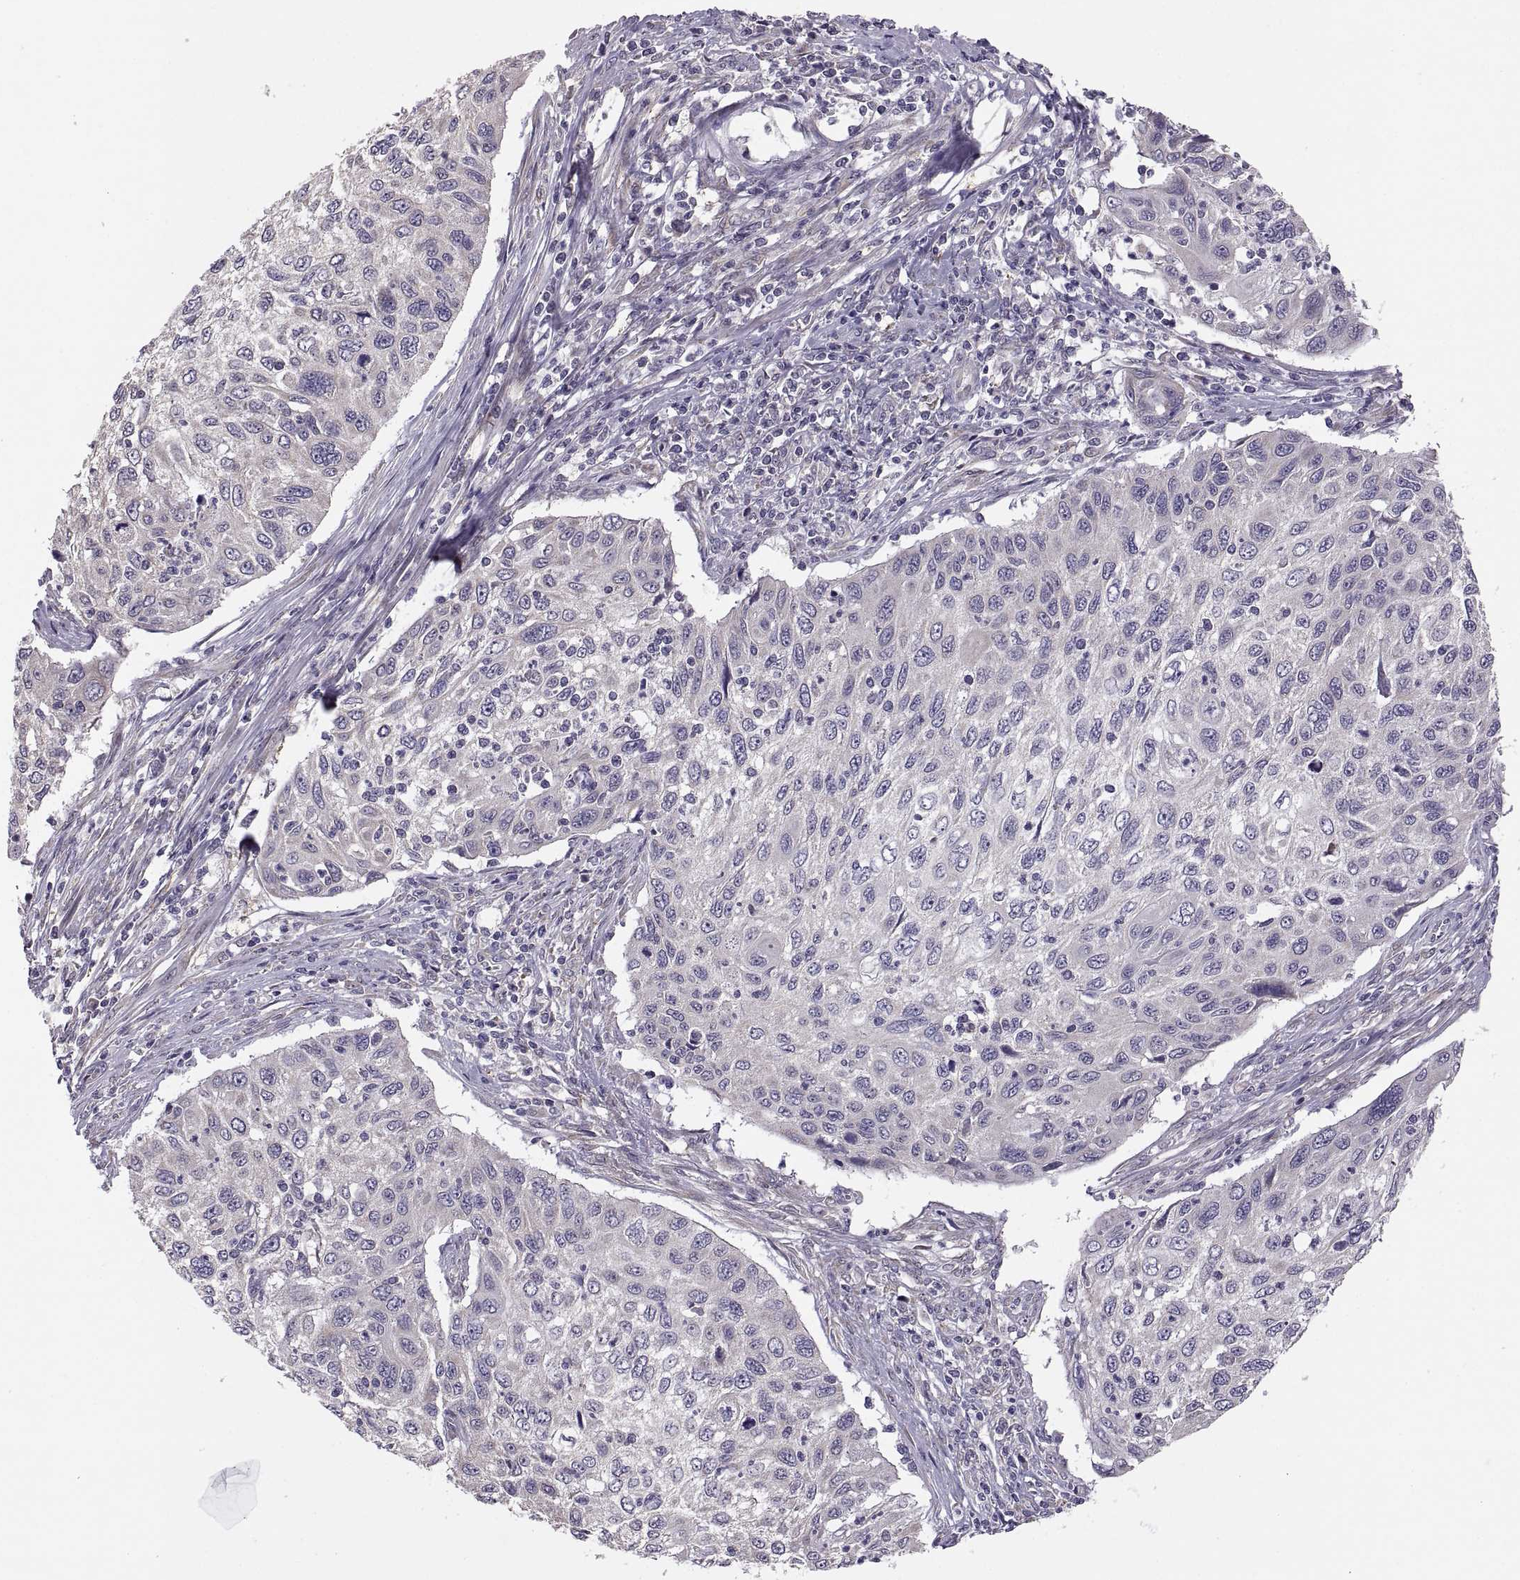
{"staining": {"intensity": "negative", "quantity": "none", "location": "none"}, "tissue": "cervical cancer", "cell_type": "Tumor cells", "image_type": "cancer", "snomed": [{"axis": "morphology", "description": "Squamous cell carcinoma, NOS"}, {"axis": "topography", "description": "Cervix"}], "caption": "An immunohistochemistry image of cervical cancer is shown. There is no staining in tumor cells of cervical cancer.", "gene": "ACSBG2", "patient": {"sex": "female", "age": 70}}